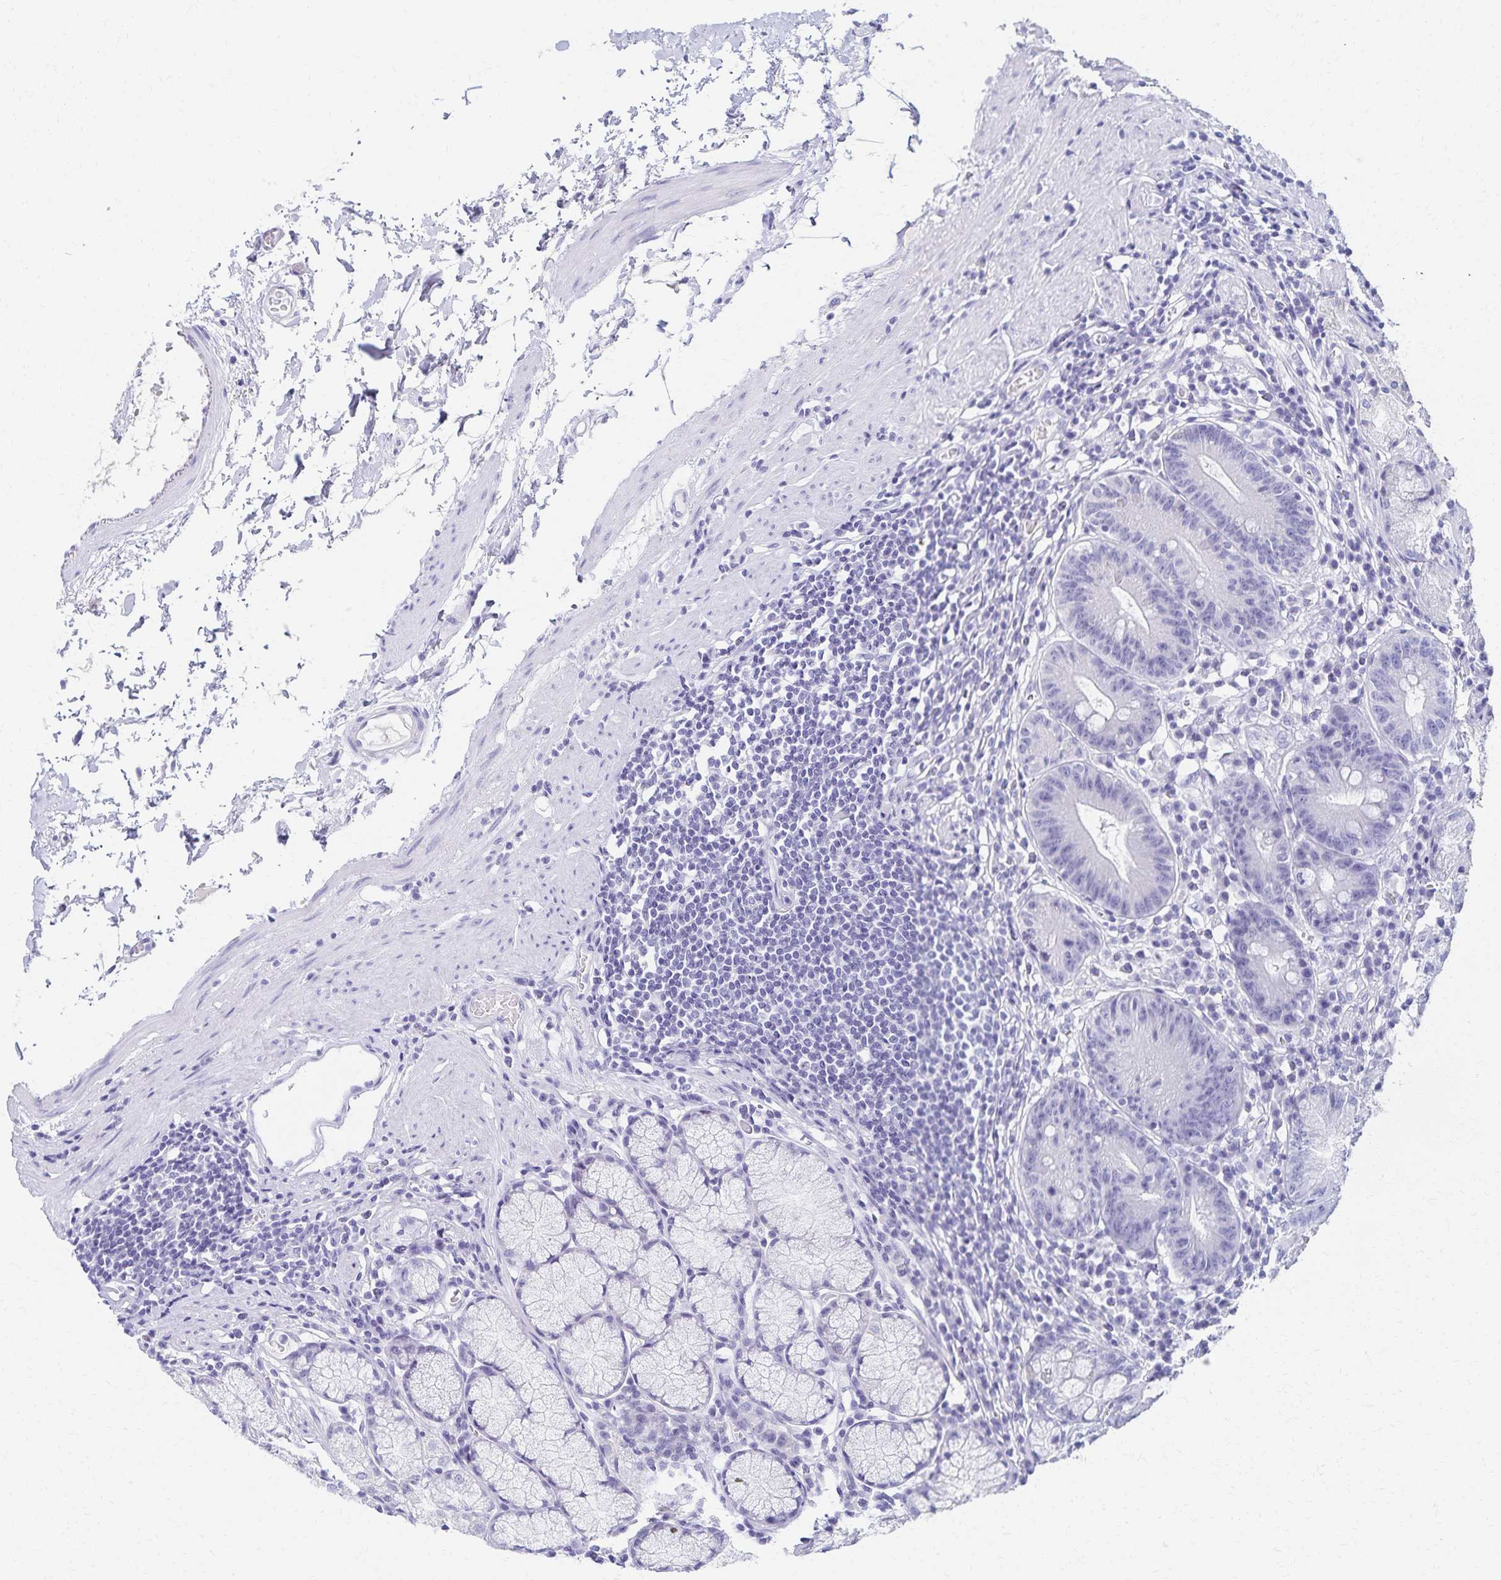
{"staining": {"intensity": "negative", "quantity": "none", "location": "none"}, "tissue": "stomach", "cell_type": "Glandular cells", "image_type": "normal", "snomed": [{"axis": "morphology", "description": "Normal tissue, NOS"}, {"axis": "topography", "description": "Stomach"}], "caption": "A histopathology image of stomach stained for a protein exhibits no brown staining in glandular cells.", "gene": "C2orf50", "patient": {"sex": "male", "age": 55}}